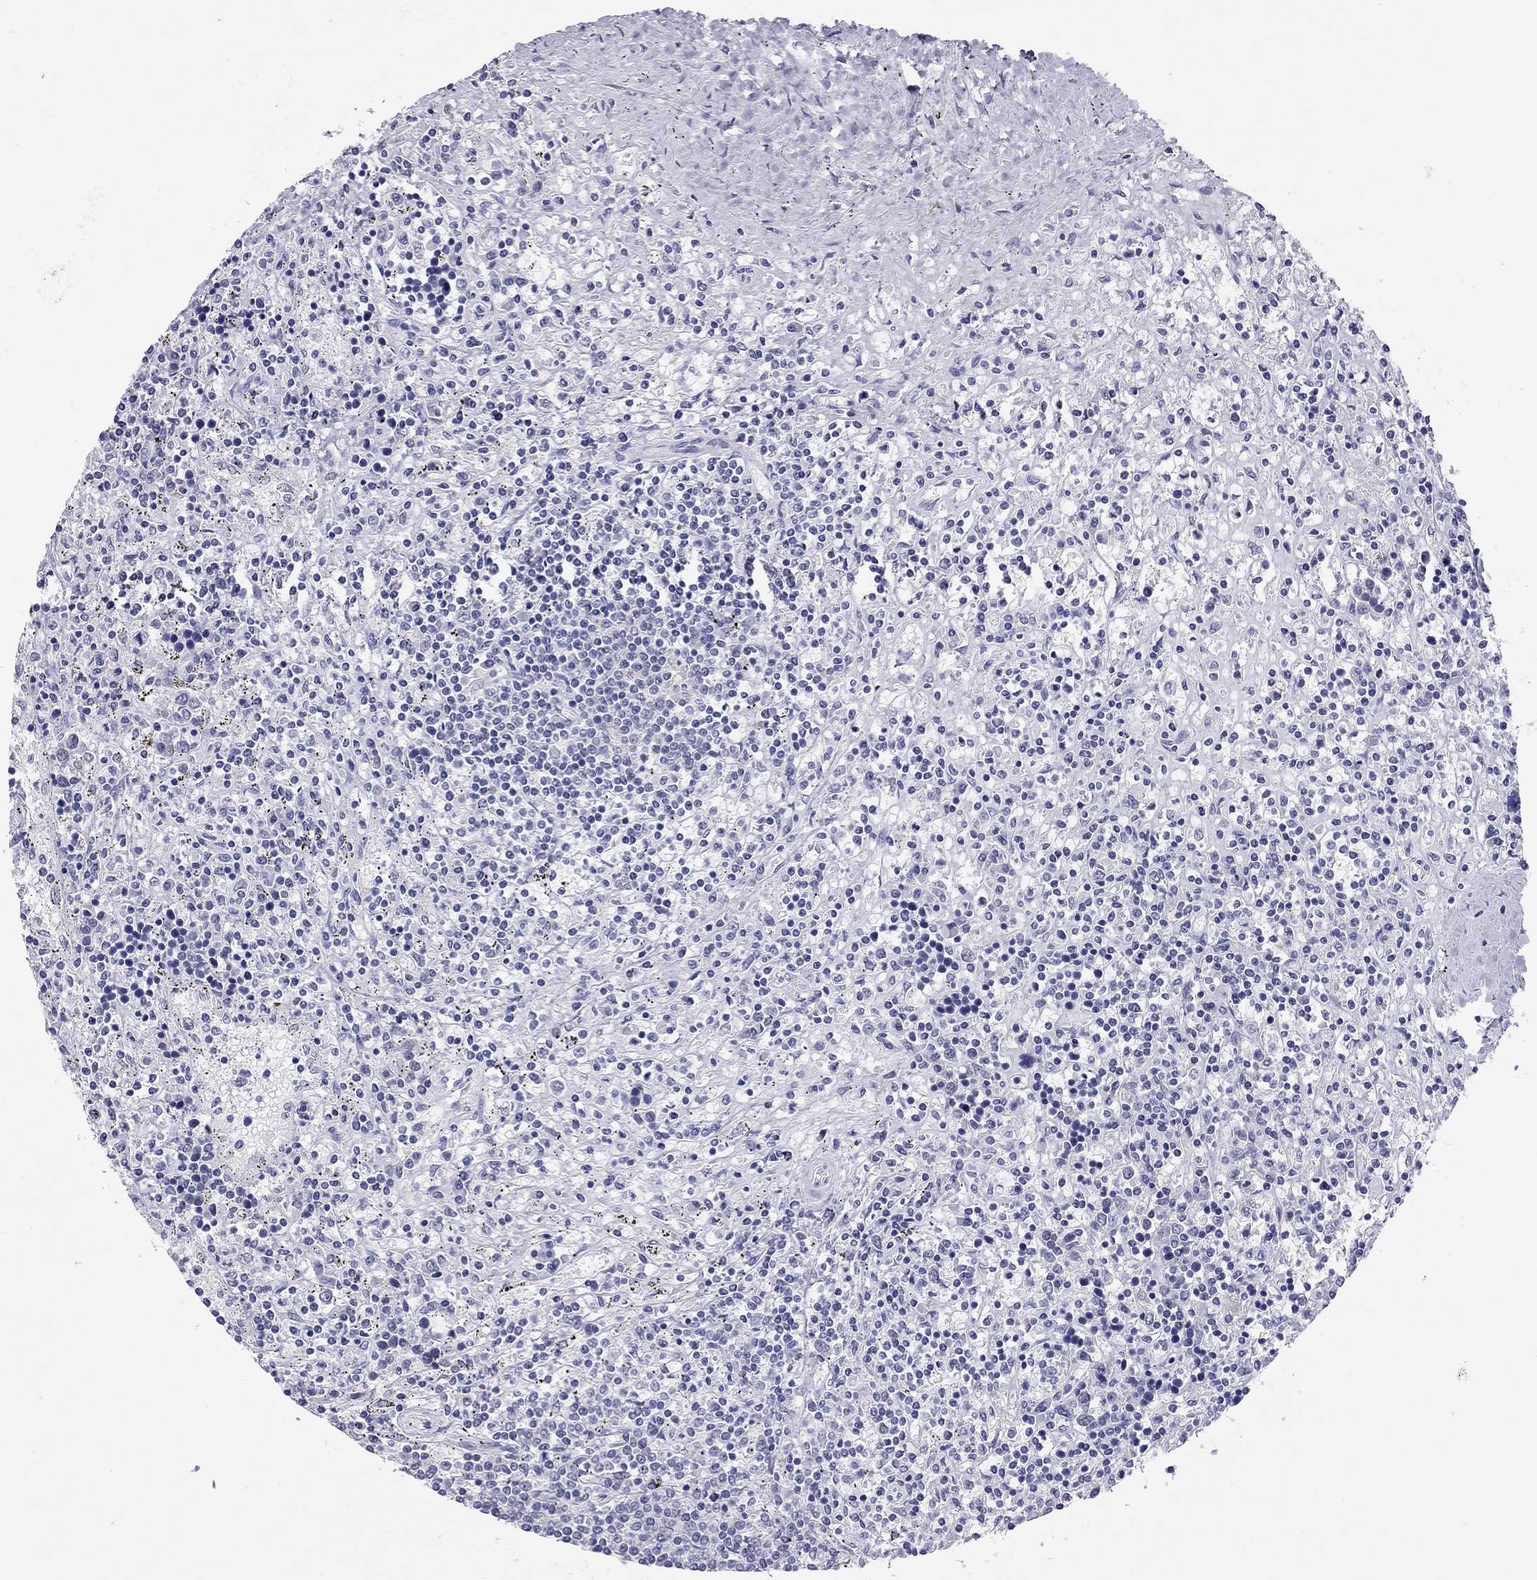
{"staining": {"intensity": "negative", "quantity": "none", "location": "none"}, "tissue": "lymphoma", "cell_type": "Tumor cells", "image_type": "cancer", "snomed": [{"axis": "morphology", "description": "Malignant lymphoma, non-Hodgkin's type, Low grade"}, {"axis": "topography", "description": "Spleen"}], "caption": "Tumor cells show no significant protein staining in low-grade malignant lymphoma, non-Hodgkin's type.", "gene": "ARMC12", "patient": {"sex": "male", "age": 62}}